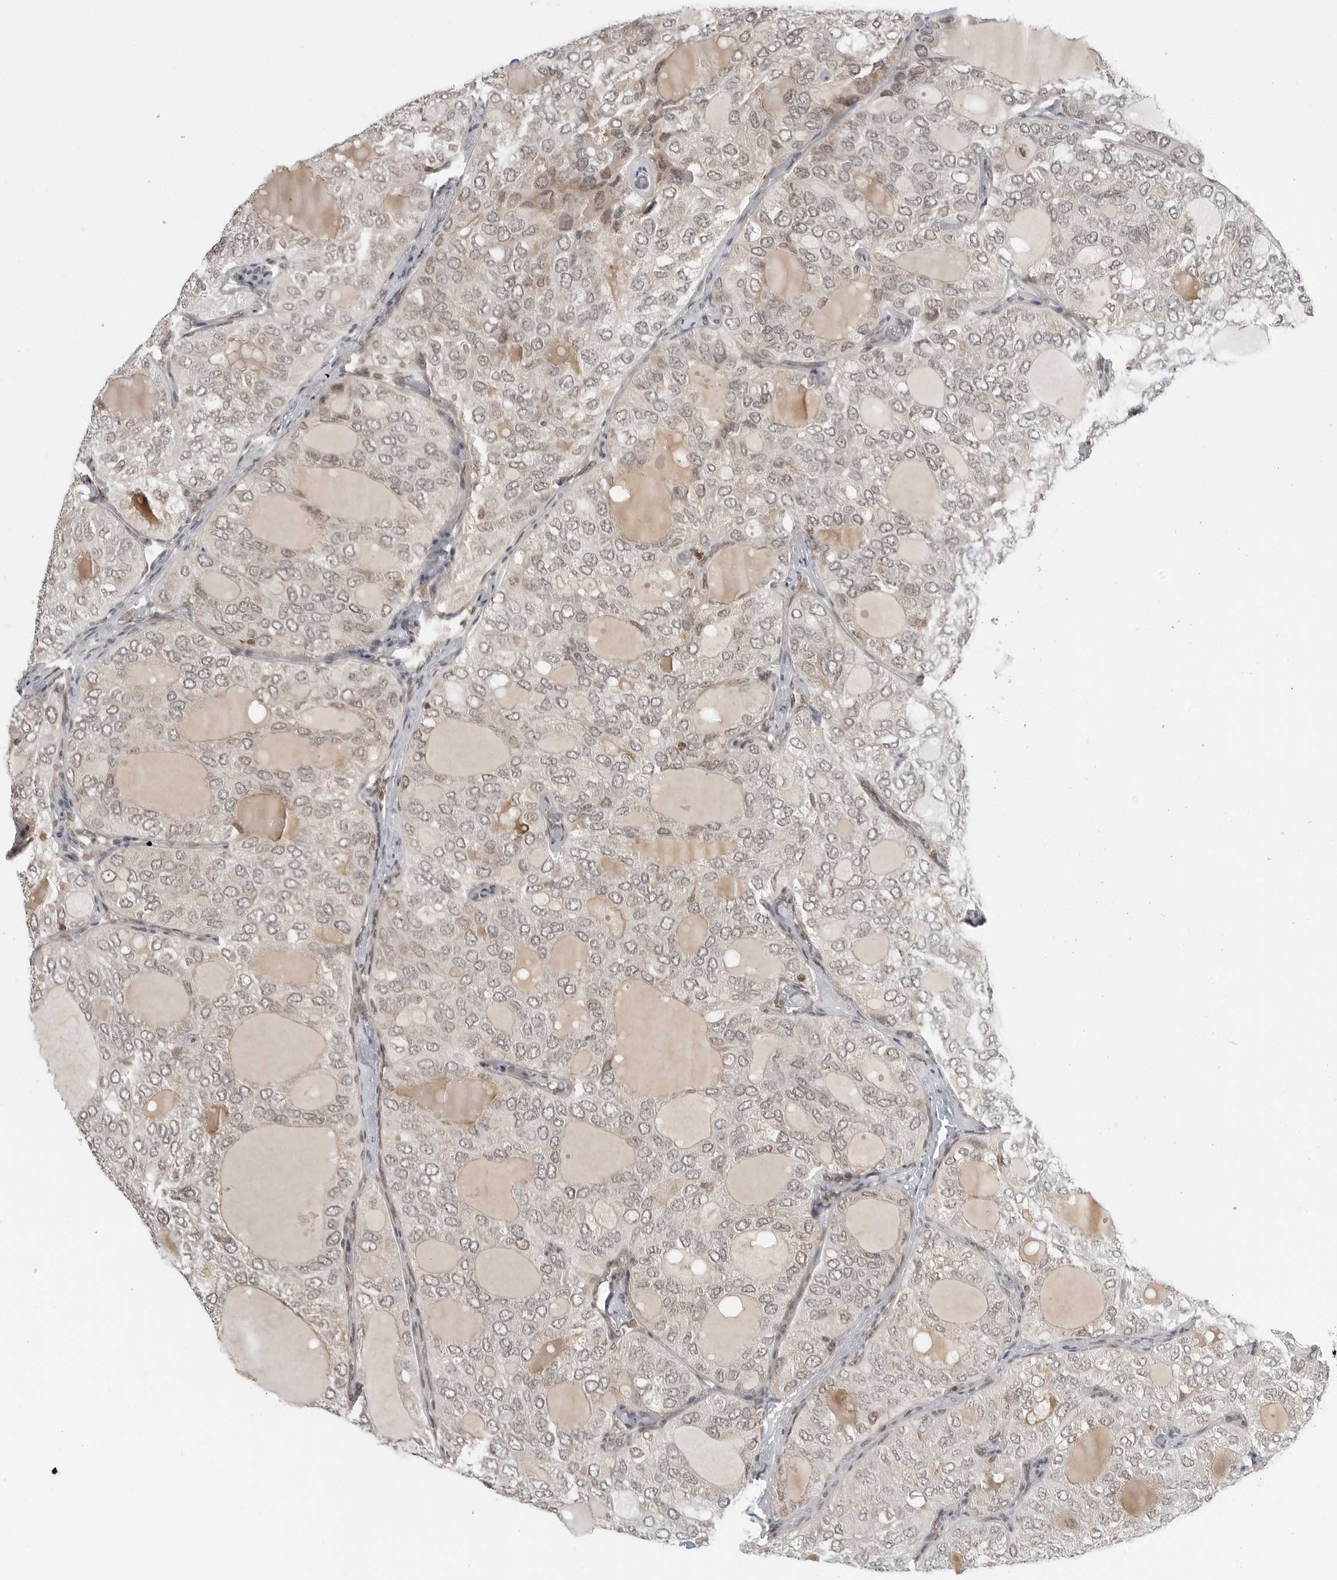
{"staining": {"intensity": "weak", "quantity": ">75%", "location": "nuclear"}, "tissue": "thyroid cancer", "cell_type": "Tumor cells", "image_type": "cancer", "snomed": [{"axis": "morphology", "description": "Follicular adenoma carcinoma, NOS"}, {"axis": "topography", "description": "Thyroid gland"}], "caption": "Immunohistochemistry (IHC) of thyroid cancer (follicular adenoma carcinoma) demonstrates low levels of weak nuclear positivity in about >75% of tumor cells.", "gene": "C8orf33", "patient": {"sex": "male", "age": 75}}